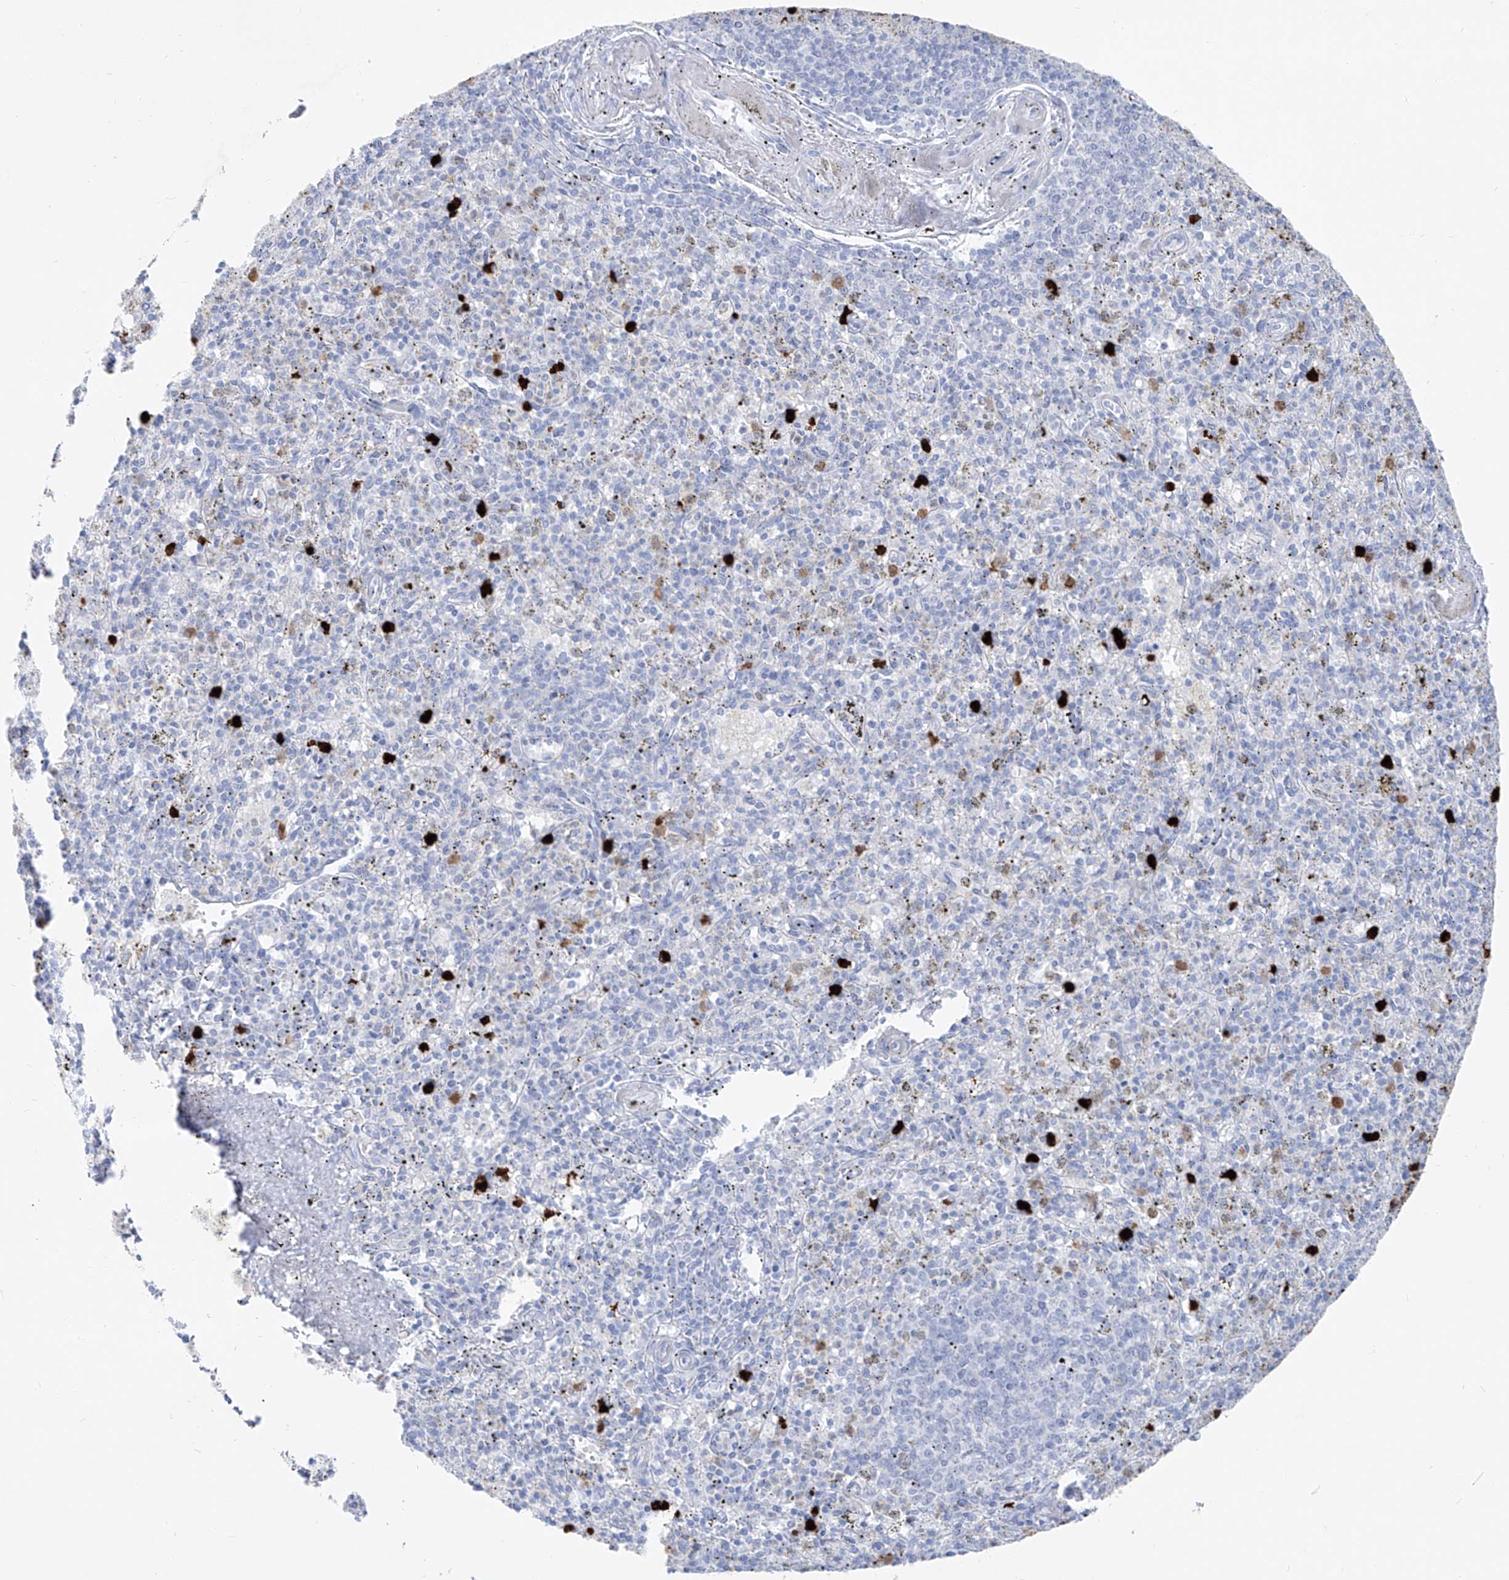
{"staining": {"intensity": "strong", "quantity": "<25%", "location": "cytoplasmic/membranous"}, "tissue": "spleen", "cell_type": "Cells in red pulp", "image_type": "normal", "snomed": [{"axis": "morphology", "description": "Normal tissue, NOS"}, {"axis": "topography", "description": "Spleen"}], "caption": "Immunohistochemical staining of normal human spleen reveals <25% levels of strong cytoplasmic/membranous protein staining in about <25% of cells in red pulp.", "gene": "FRS3", "patient": {"sex": "male", "age": 72}}